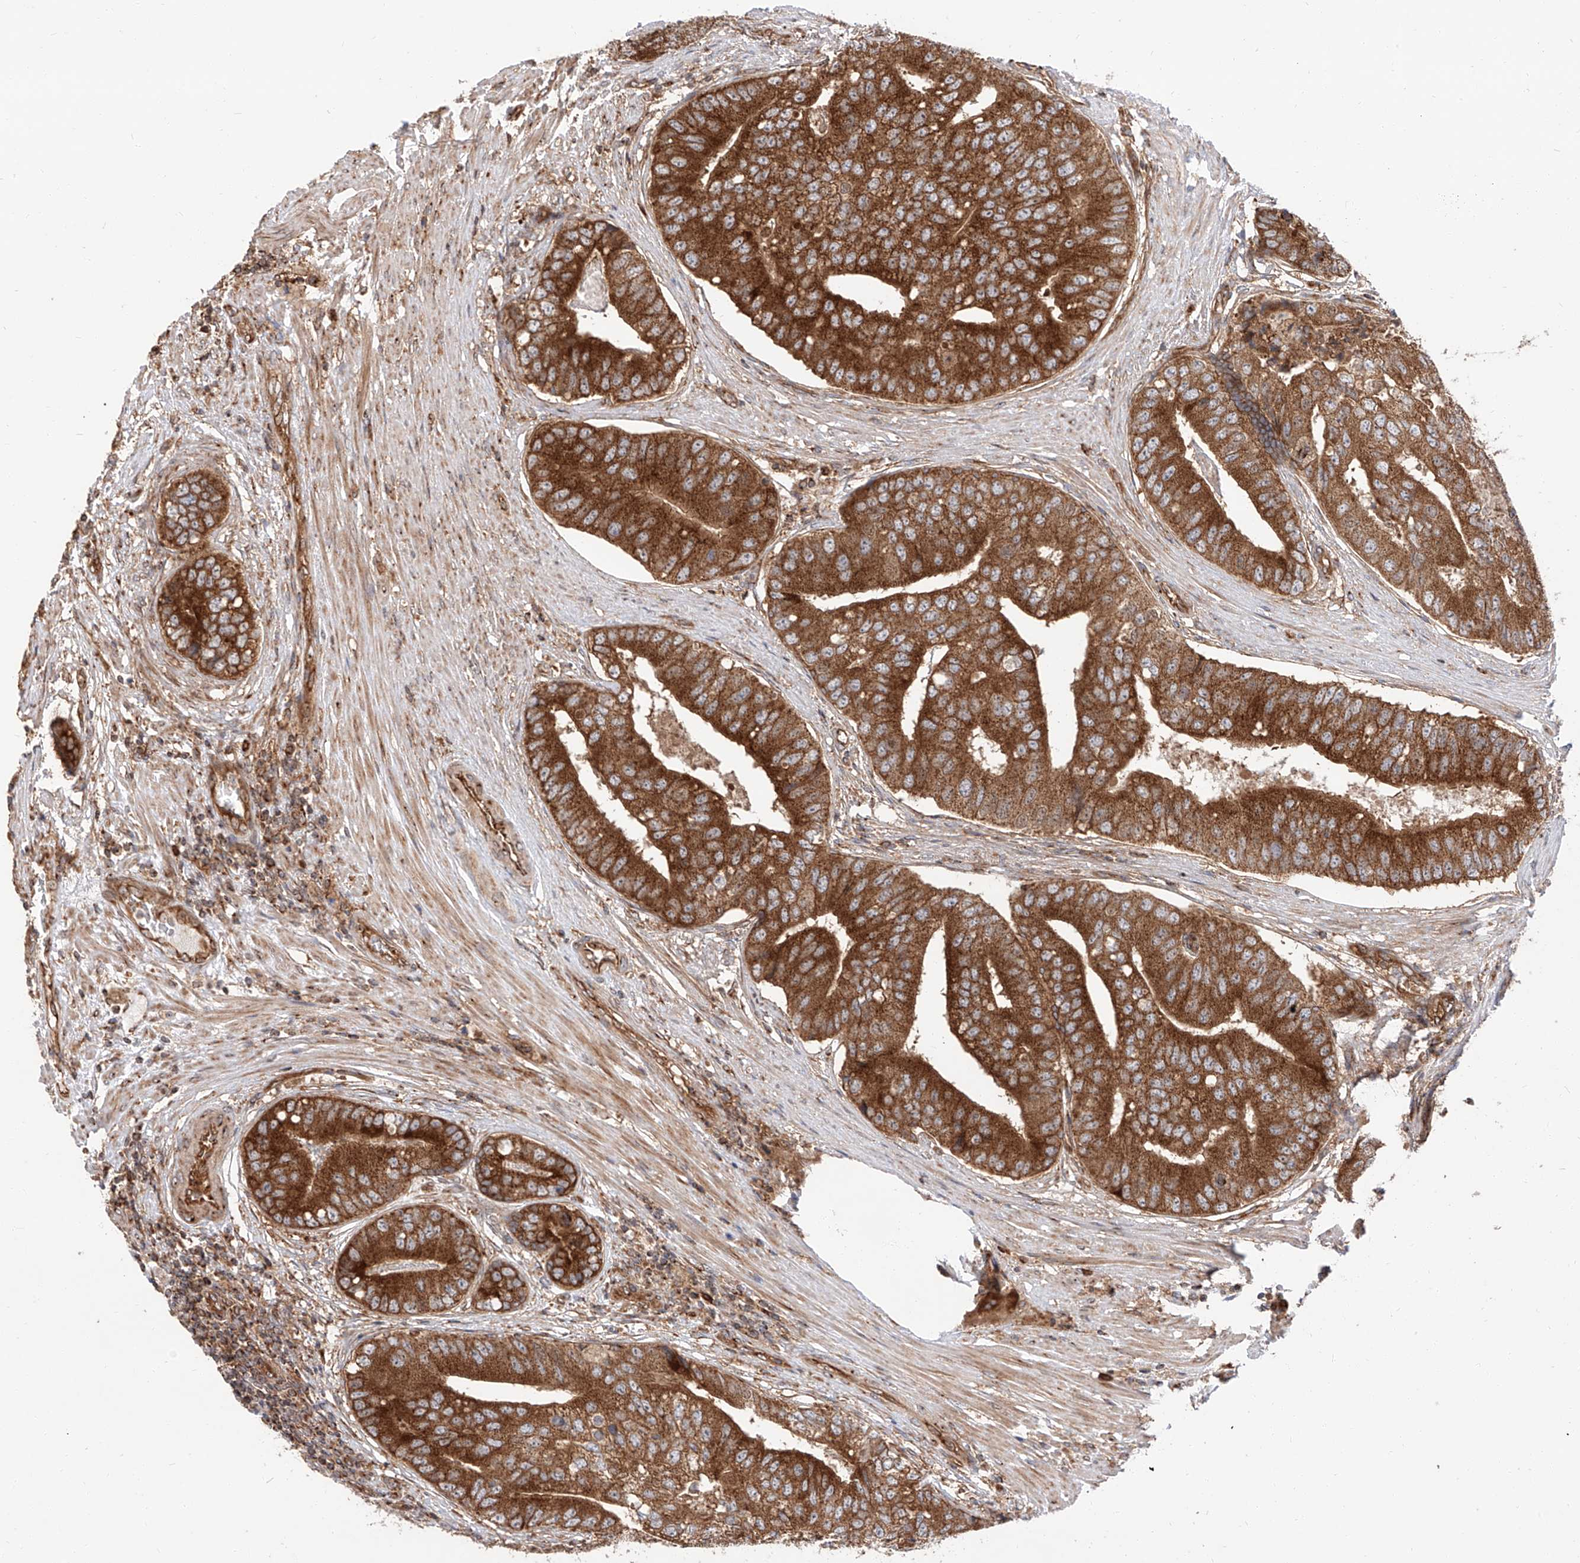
{"staining": {"intensity": "strong", "quantity": ">75%", "location": "cytoplasmic/membranous"}, "tissue": "prostate cancer", "cell_type": "Tumor cells", "image_type": "cancer", "snomed": [{"axis": "morphology", "description": "Adenocarcinoma, High grade"}, {"axis": "topography", "description": "Prostate"}], "caption": "This is an image of immunohistochemistry (IHC) staining of high-grade adenocarcinoma (prostate), which shows strong staining in the cytoplasmic/membranous of tumor cells.", "gene": "ISCA2", "patient": {"sex": "male", "age": 70}}